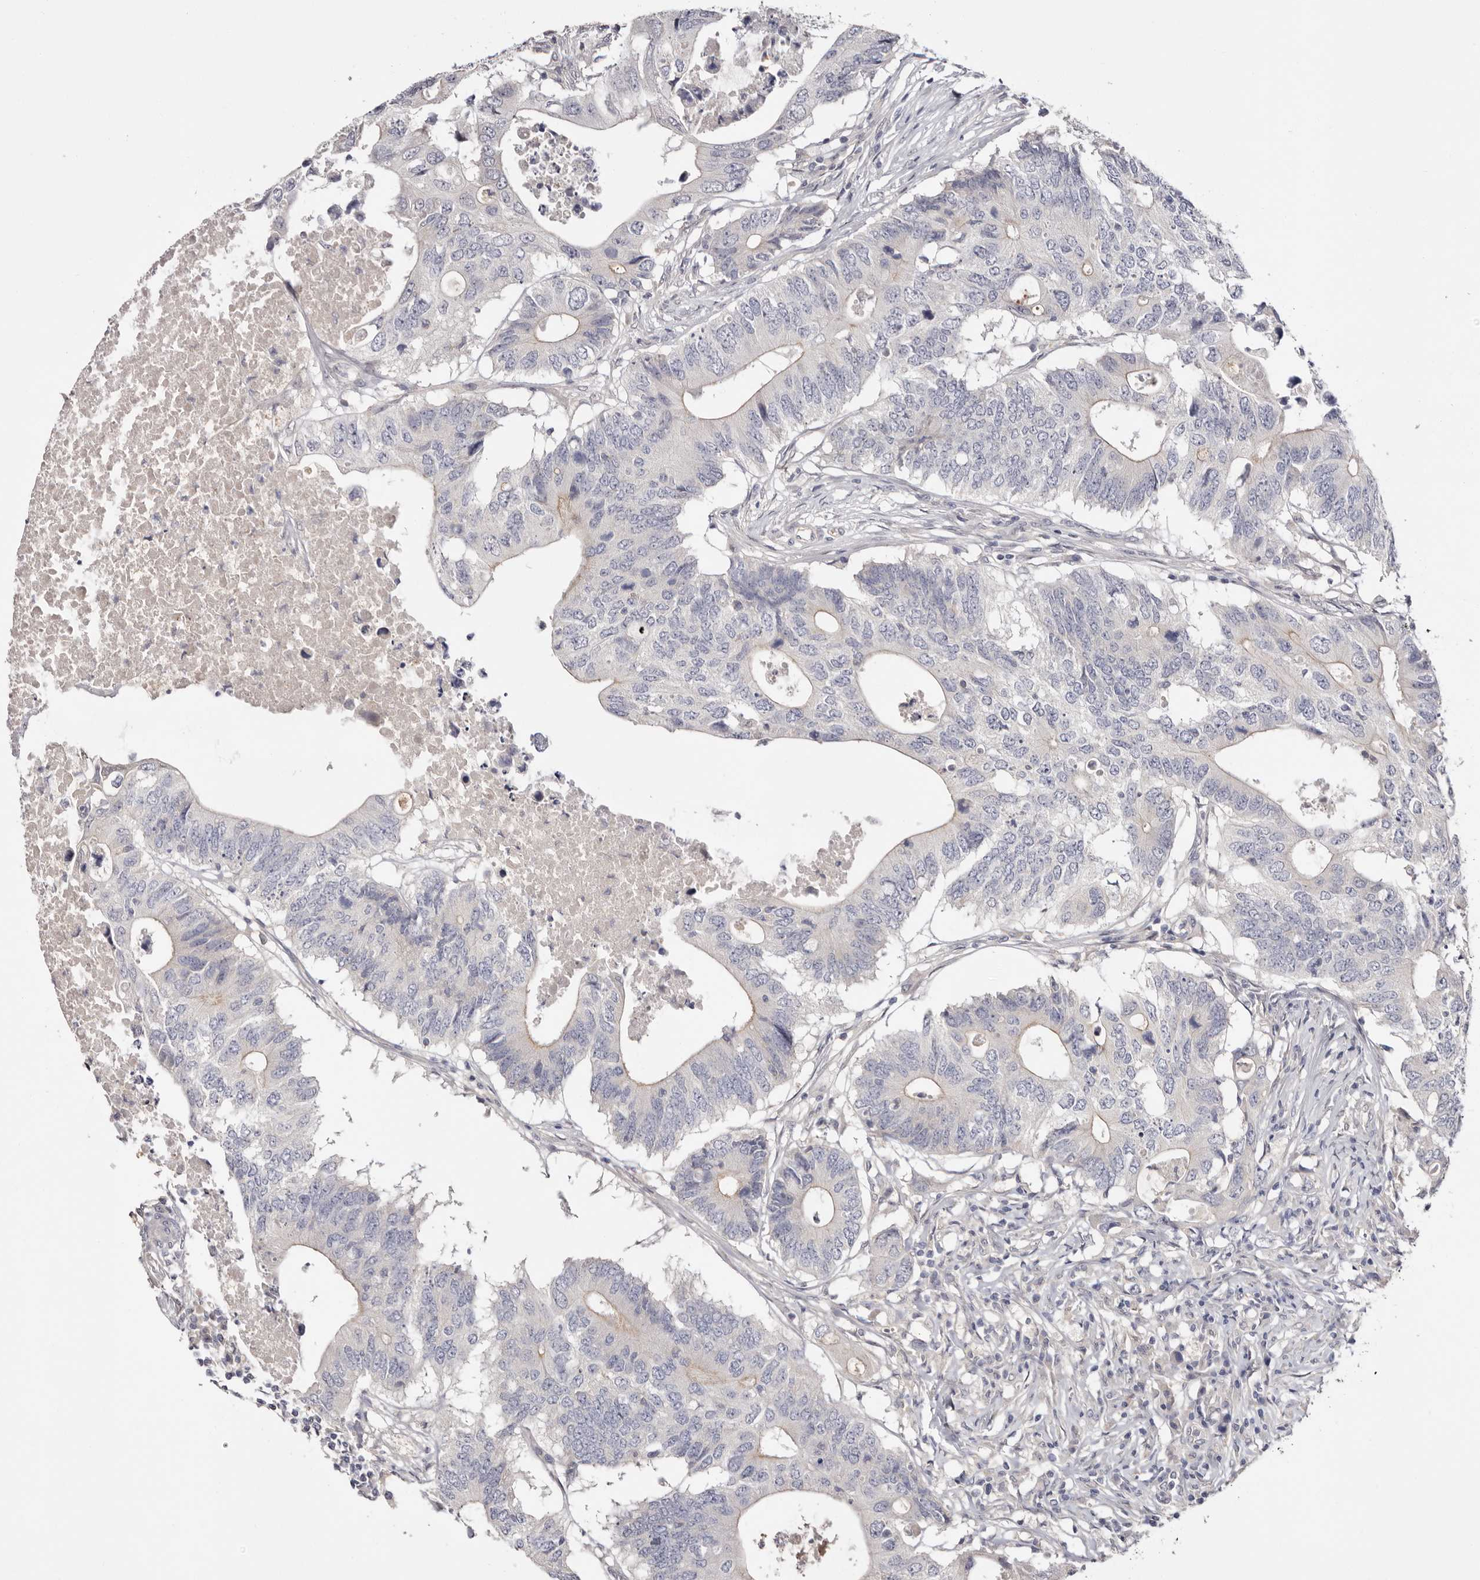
{"staining": {"intensity": "negative", "quantity": "none", "location": "none"}, "tissue": "colorectal cancer", "cell_type": "Tumor cells", "image_type": "cancer", "snomed": [{"axis": "morphology", "description": "Adenocarcinoma, NOS"}, {"axis": "topography", "description": "Colon"}], "caption": "The micrograph demonstrates no significant staining in tumor cells of colorectal cancer.", "gene": "LMLN", "patient": {"sex": "male", "age": 71}}